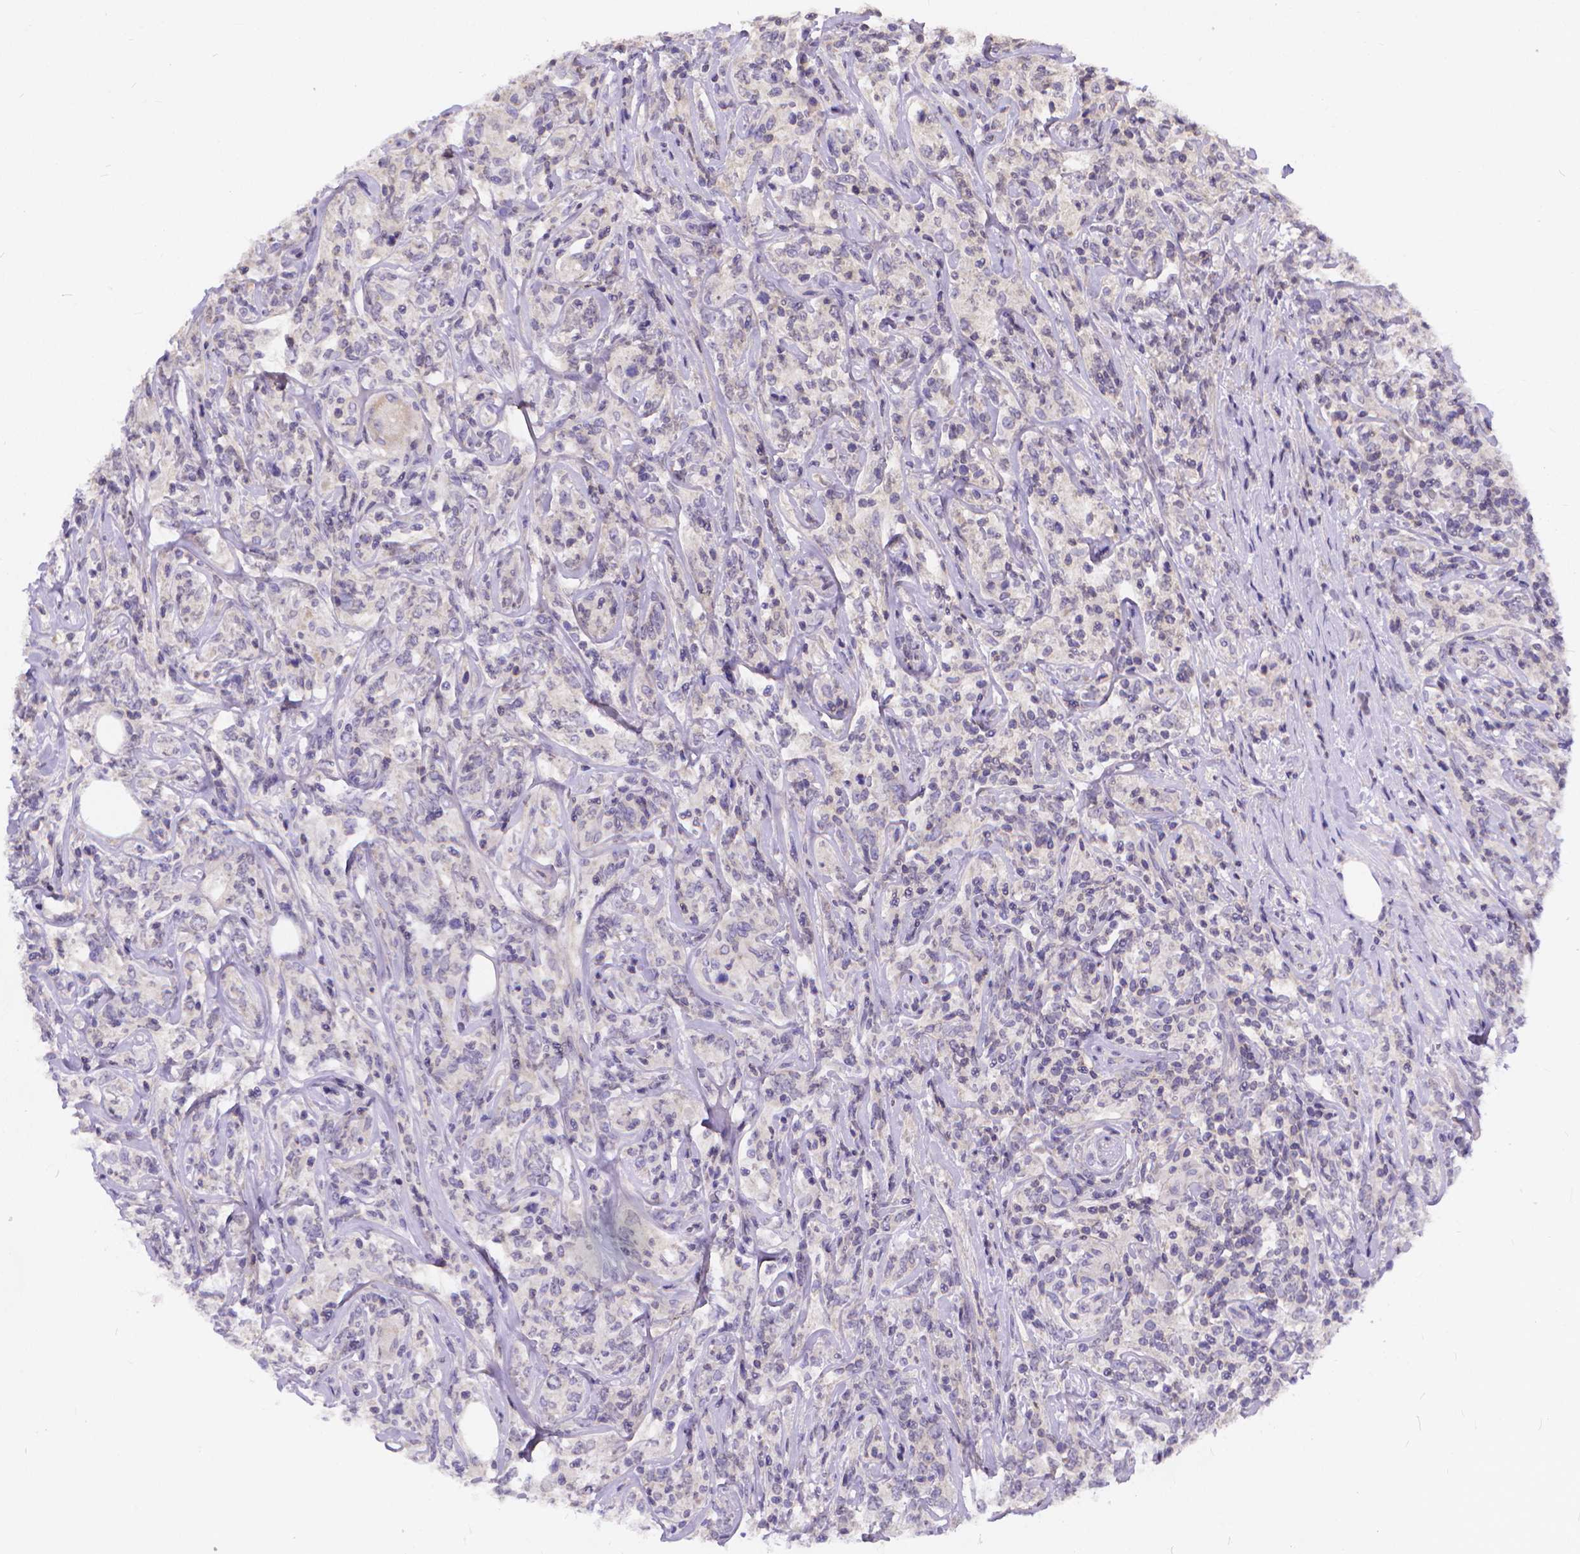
{"staining": {"intensity": "negative", "quantity": "none", "location": "none"}, "tissue": "lymphoma", "cell_type": "Tumor cells", "image_type": "cancer", "snomed": [{"axis": "morphology", "description": "Malignant lymphoma, non-Hodgkin's type, High grade"}, {"axis": "topography", "description": "Lymph node"}], "caption": "Tumor cells are negative for brown protein staining in lymphoma. (Stains: DAB immunohistochemistry (IHC) with hematoxylin counter stain, Microscopy: brightfield microscopy at high magnification).", "gene": "GLRB", "patient": {"sex": "female", "age": 84}}